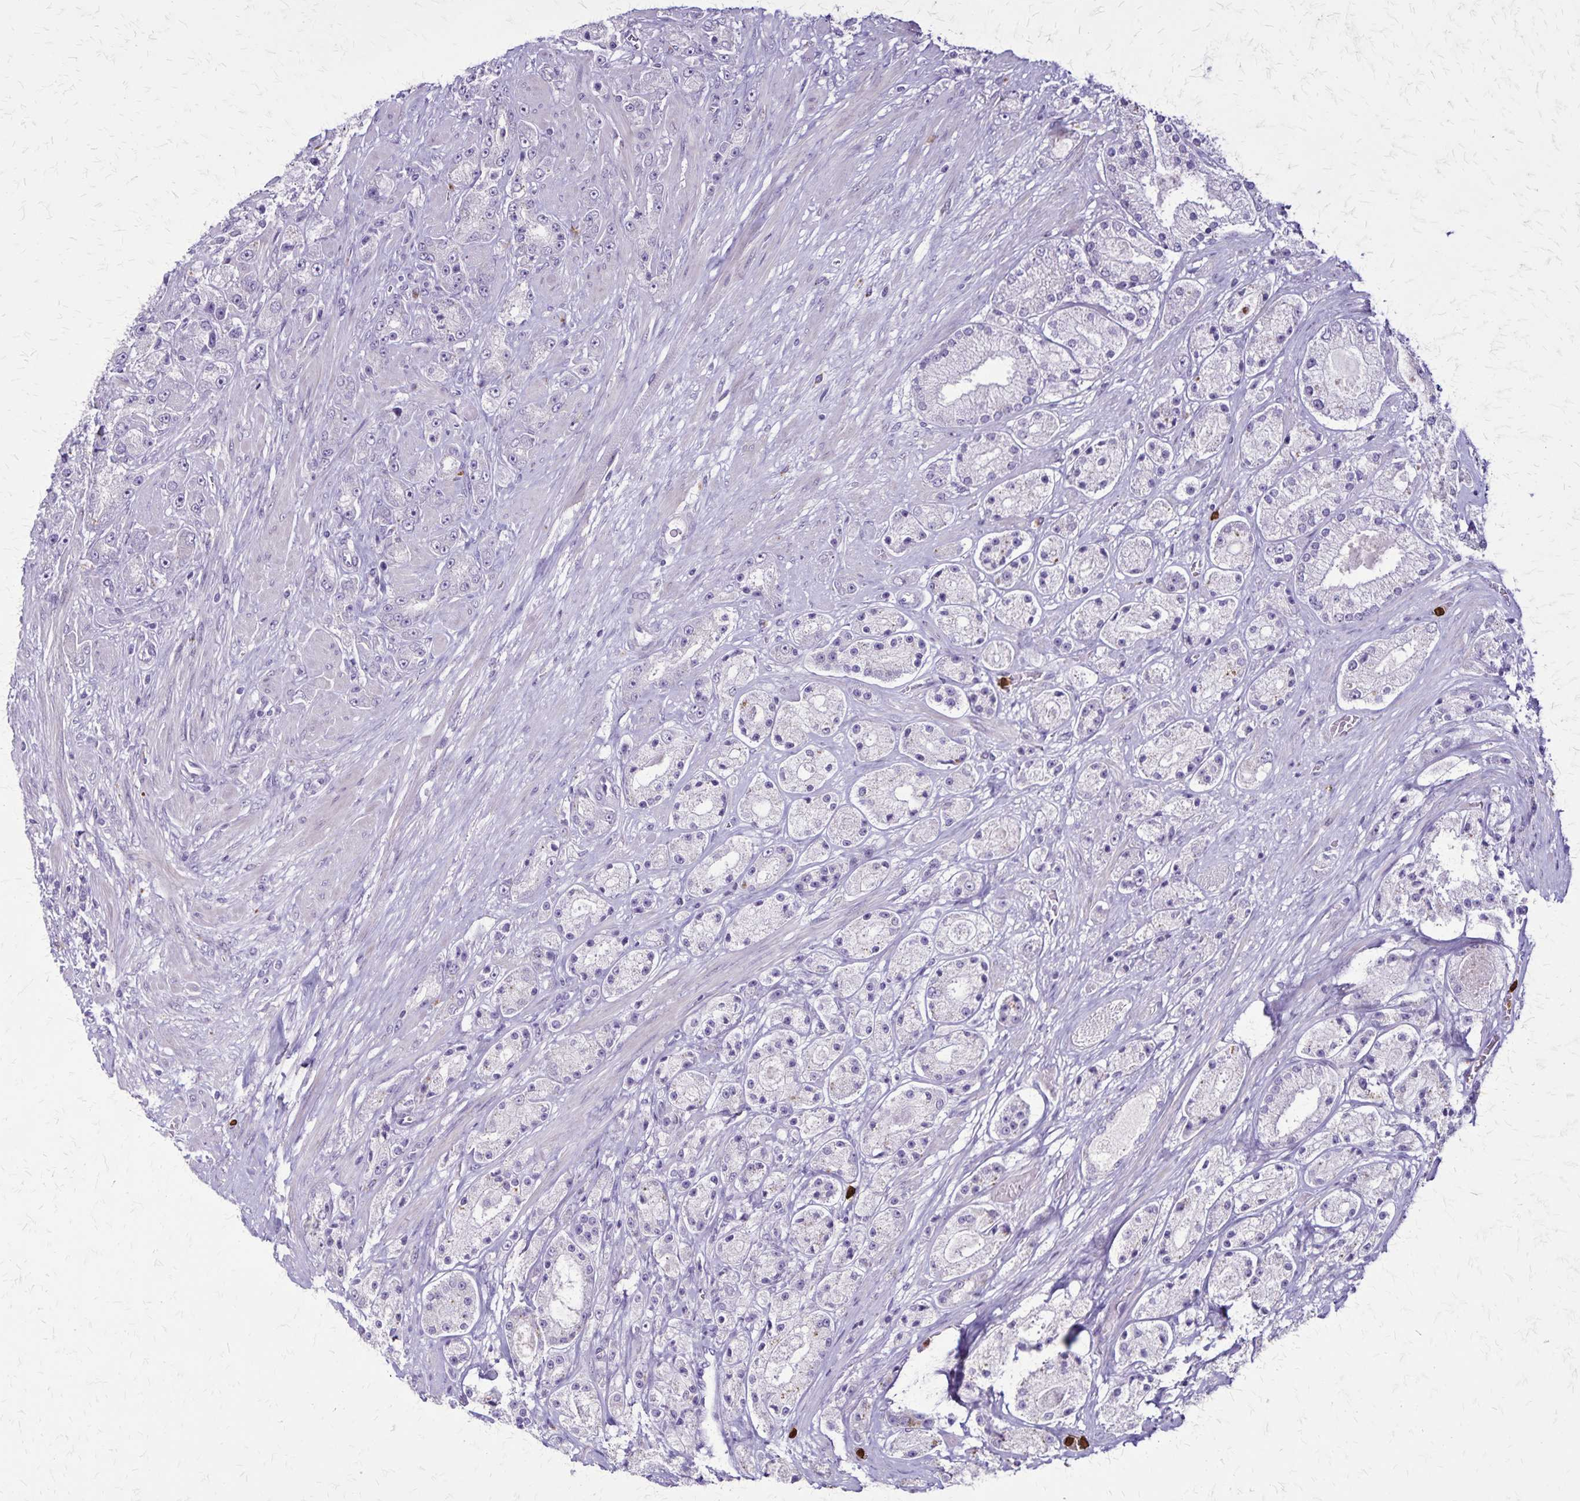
{"staining": {"intensity": "negative", "quantity": "none", "location": "none"}, "tissue": "prostate cancer", "cell_type": "Tumor cells", "image_type": "cancer", "snomed": [{"axis": "morphology", "description": "Adenocarcinoma, High grade"}, {"axis": "topography", "description": "Prostate"}], "caption": "Tumor cells are negative for protein expression in human high-grade adenocarcinoma (prostate).", "gene": "ULBP3", "patient": {"sex": "male", "age": 67}}